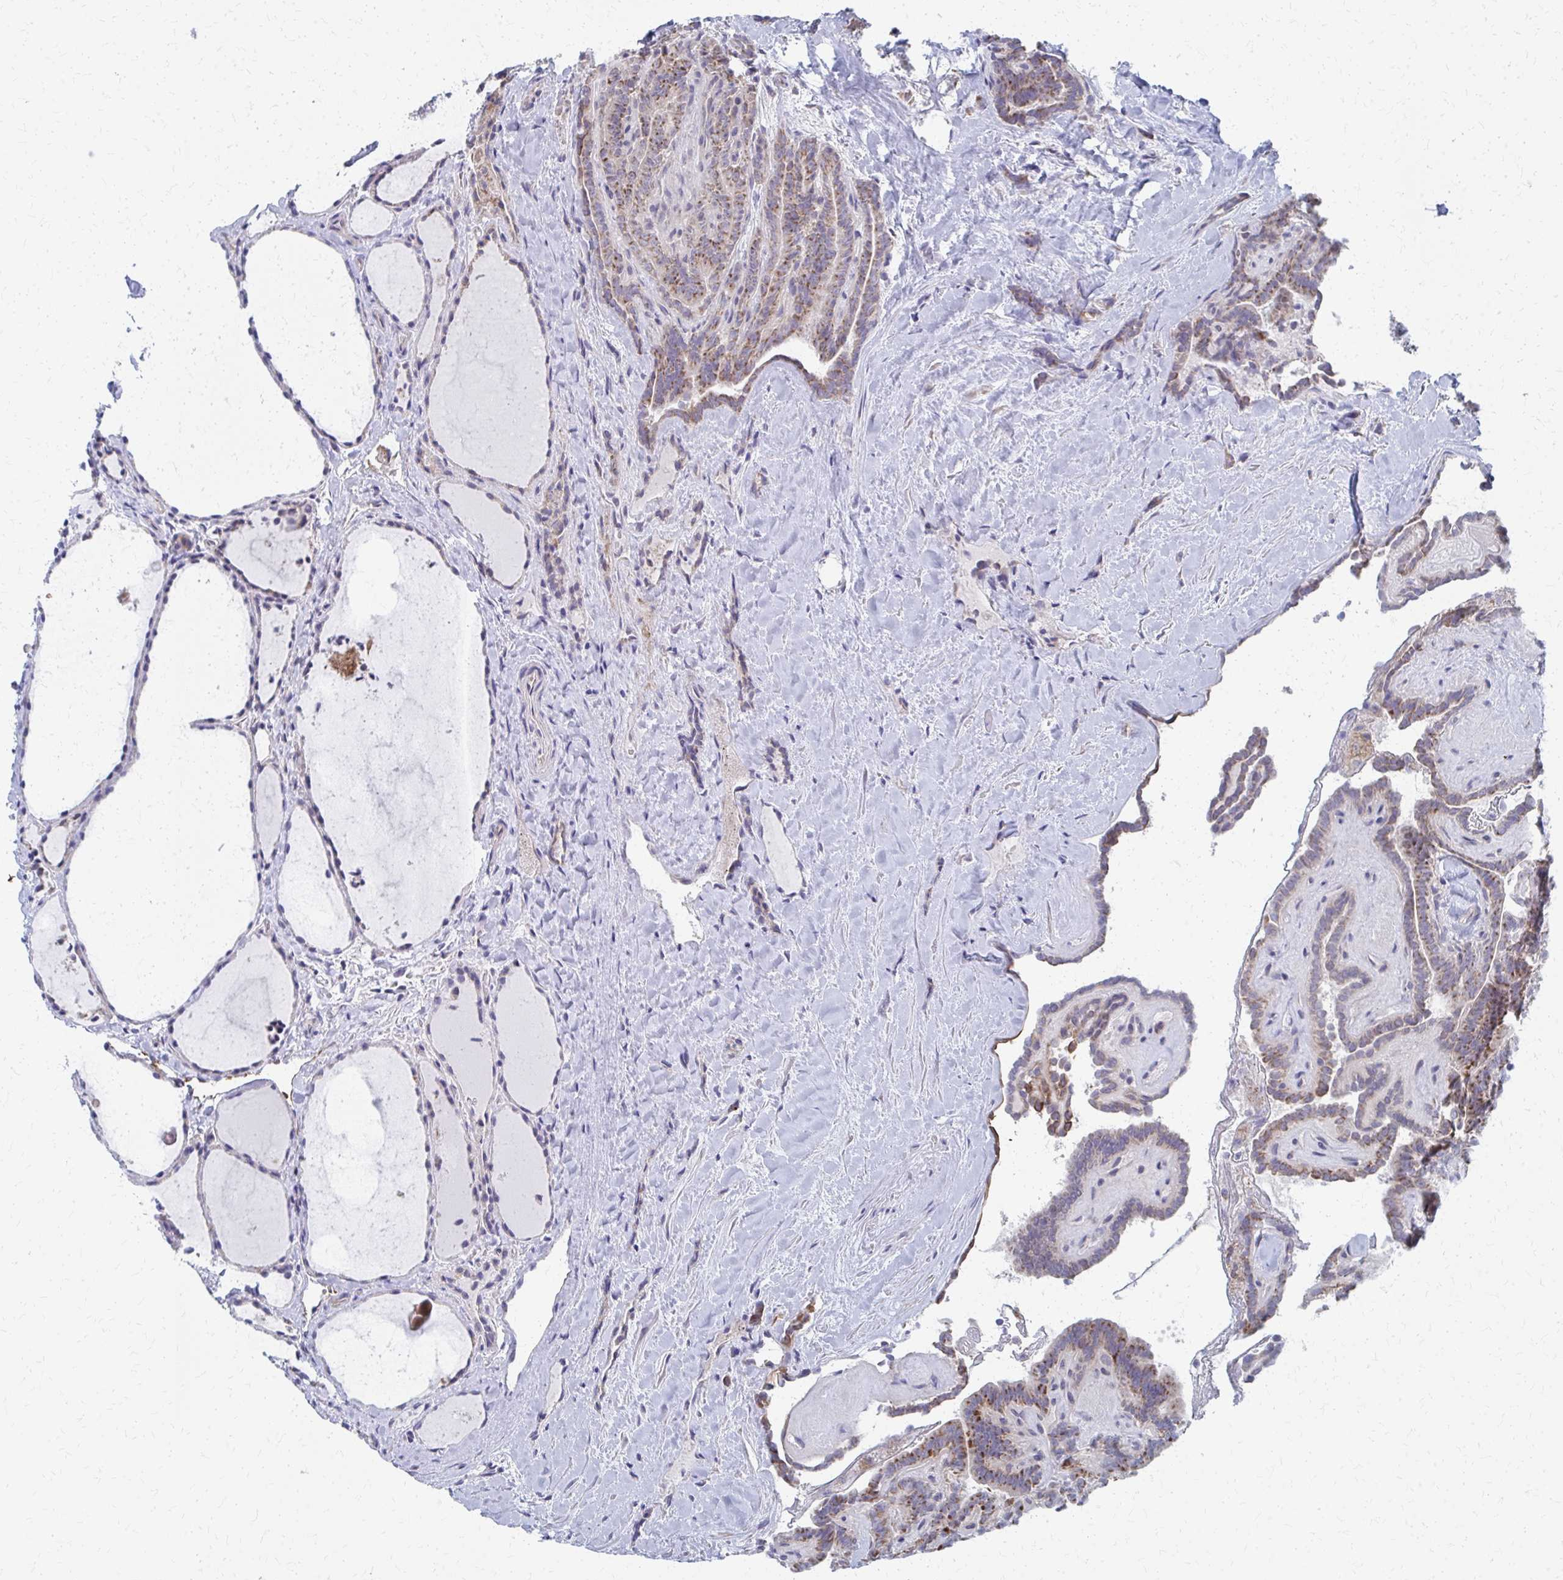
{"staining": {"intensity": "moderate", "quantity": ">75%", "location": "cytoplasmic/membranous"}, "tissue": "thyroid cancer", "cell_type": "Tumor cells", "image_type": "cancer", "snomed": [{"axis": "morphology", "description": "Papillary adenocarcinoma, NOS"}, {"axis": "topography", "description": "Thyroid gland"}], "caption": "Human thyroid cancer (papillary adenocarcinoma) stained with a protein marker exhibits moderate staining in tumor cells.", "gene": "FAHD1", "patient": {"sex": "female", "age": 21}}